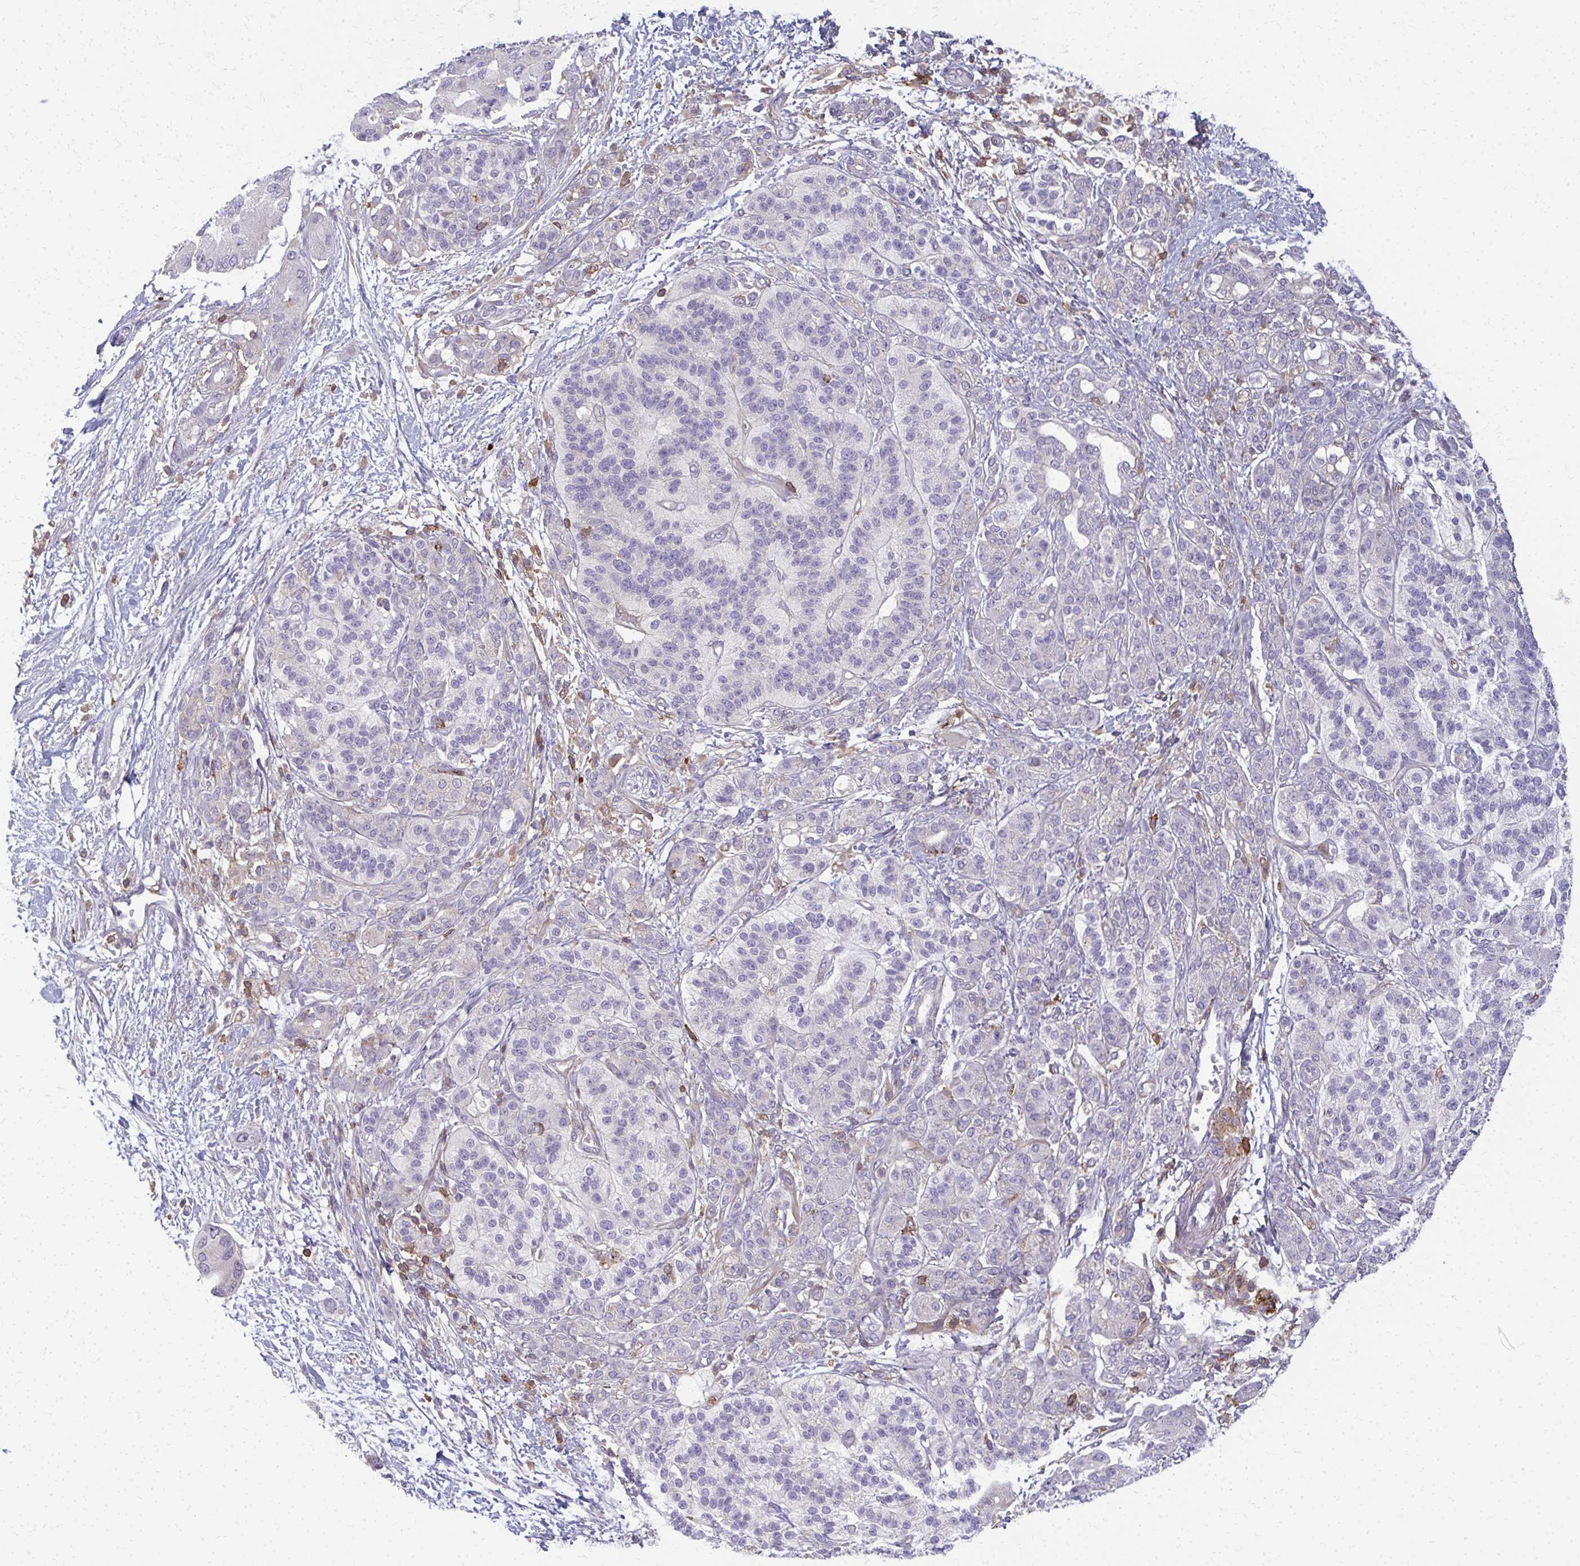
{"staining": {"intensity": "negative", "quantity": "none", "location": "none"}, "tissue": "pancreatic cancer", "cell_type": "Tumor cells", "image_type": "cancer", "snomed": [{"axis": "morphology", "description": "Adenocarcinoma, NOS"}, {"axis": "topography", "description": "Pancreas"}], "caption": "This is an IHC photomicrograph of human pancreatic cancer. There is no positivity in tumor cells.", "gene": "AP5M1", "patient": {"sex": "male", "age": 57}}